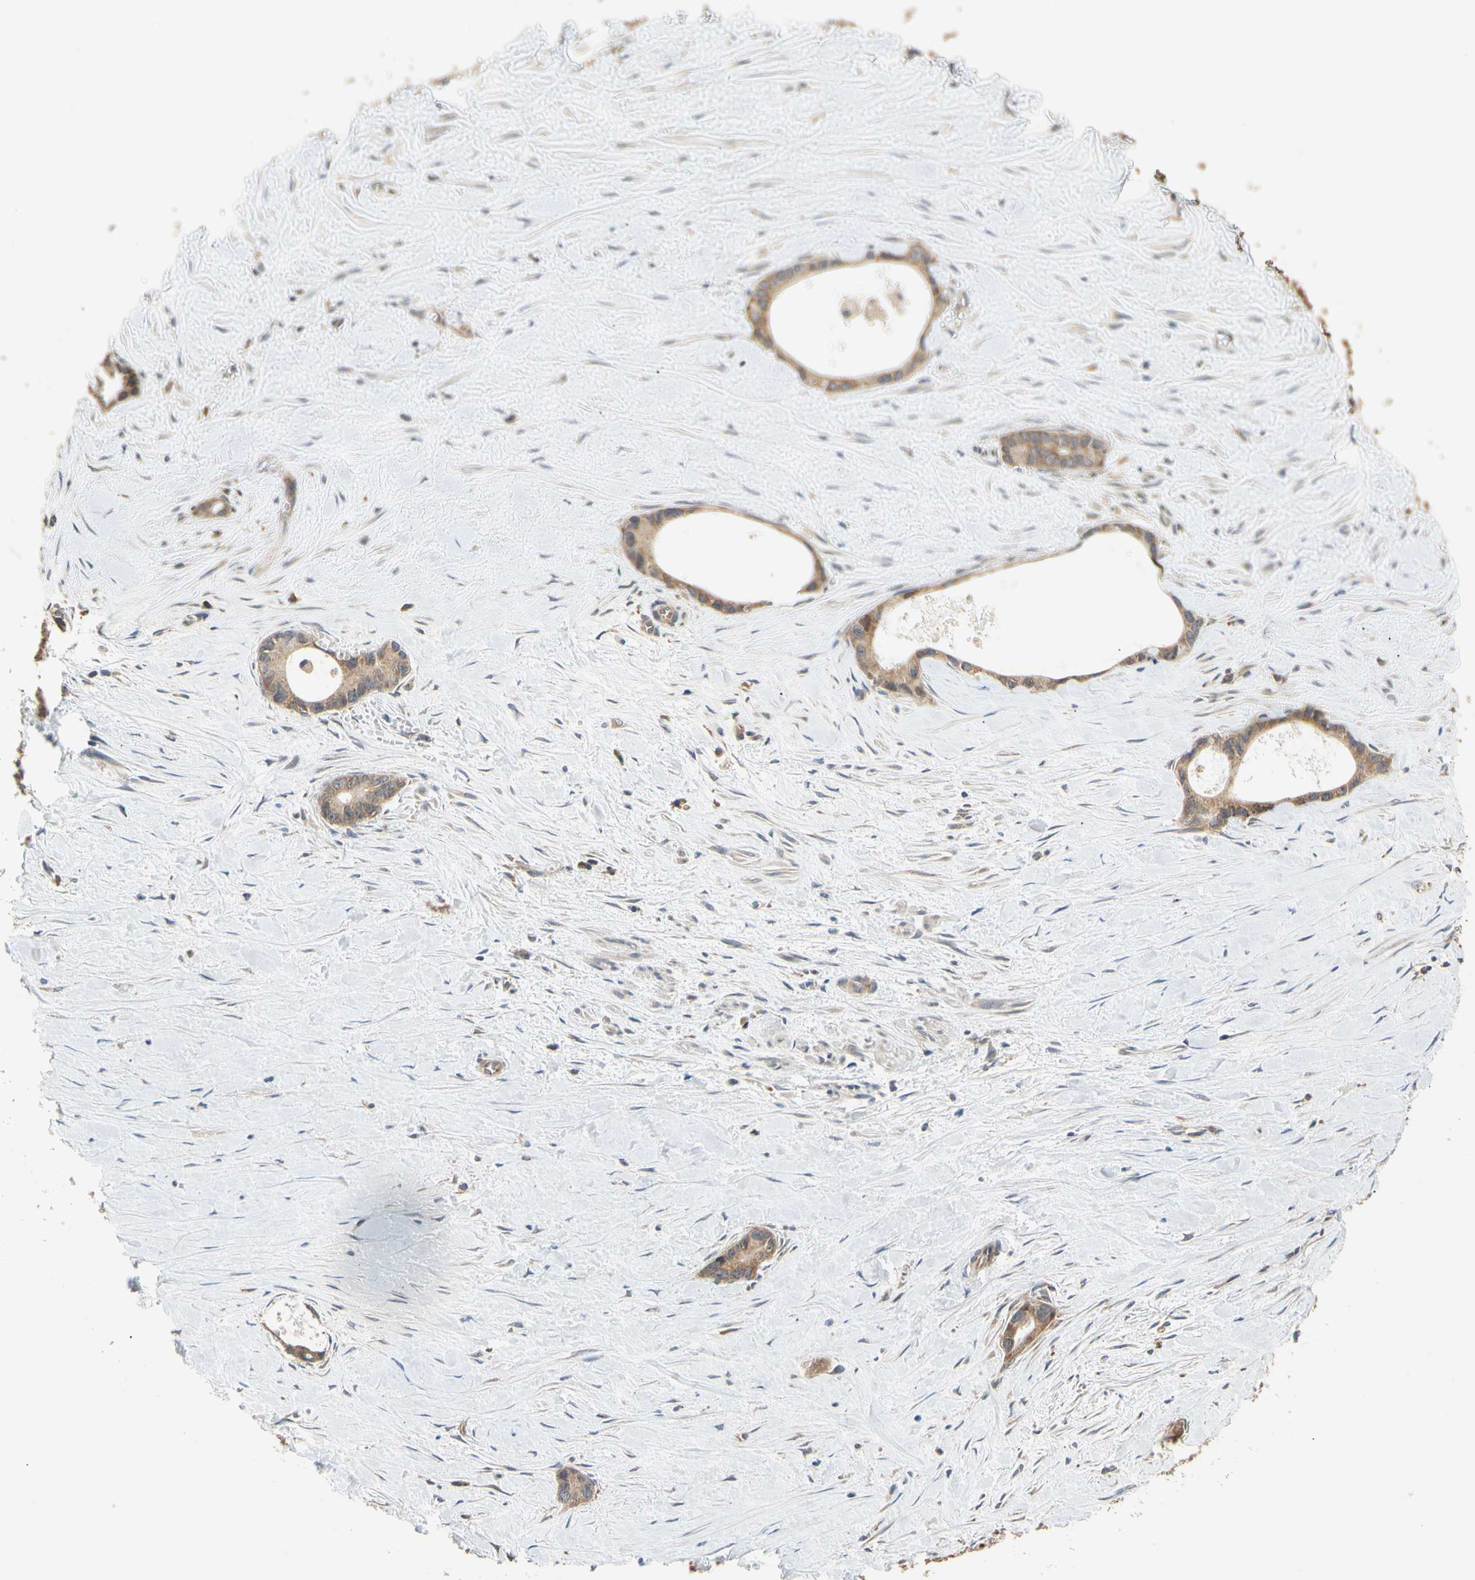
{"staining": {"intensity": "moderate", "quantity": ">75%", "location": "cytoplasmic/membranous"}, "tissue": "liver cancer", "cell_type": "Tumor cells", "image_type": "cancer", "snomed": [{"axis": "morphology", "description": "Cholangiocarcinoma"}, {"axis": "topography", "description": "Liver"}], "caption": "IHC (DAB) staining of human liver cholangiocarcinoma exhibits moderate cytoplasmic/membranous protein staining in approximately >75% of tumor cells. (DAB (3,3'-diaminobenzidine) = brown stain, brightfield microscopy at high magnification).", "gene": "ANKHD1", "patient": {"sex": "female", "age": 55}}